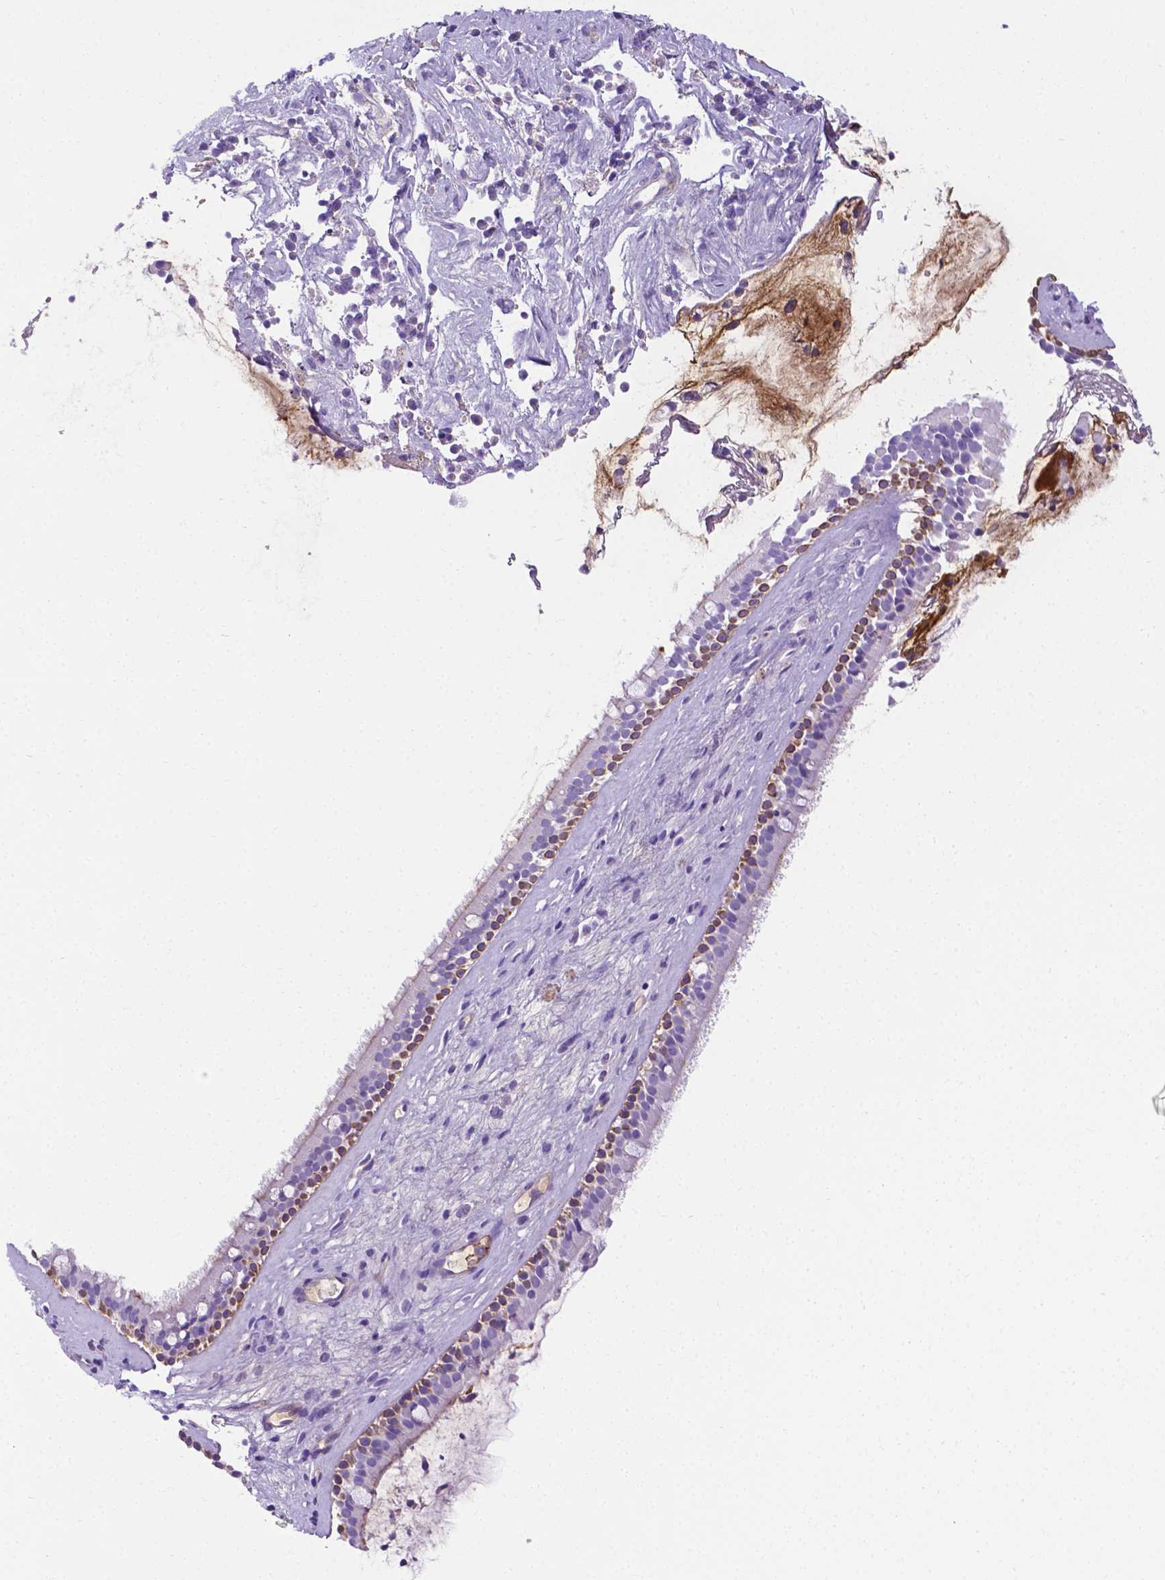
{"staining": {"intensity": "moderate", "quantity": "<25%", "location": "cytoplasmic/membranous"}, "tissue": "nasopharynx", "cell_type": "Respiratory epithelial cells", "image_type": "normal", "snomed": [{"axis": "morphology", "description": "Normal tissue, NOS"}, {"axis": "topography", "description": "Nasopharynx"}], "caption": "Nasopharynx stained with immunohistochemistry (IHC) exhibits moderate cytoplasmic/membranous staining in about <25% of respiratory epithelial cells. Using DAB (brown) and hematoxylin (blue) stains, captured at high magnification using brightfield microscopy.", "gene": "APOE", "patient": {"sex": "male", "age": 68}}